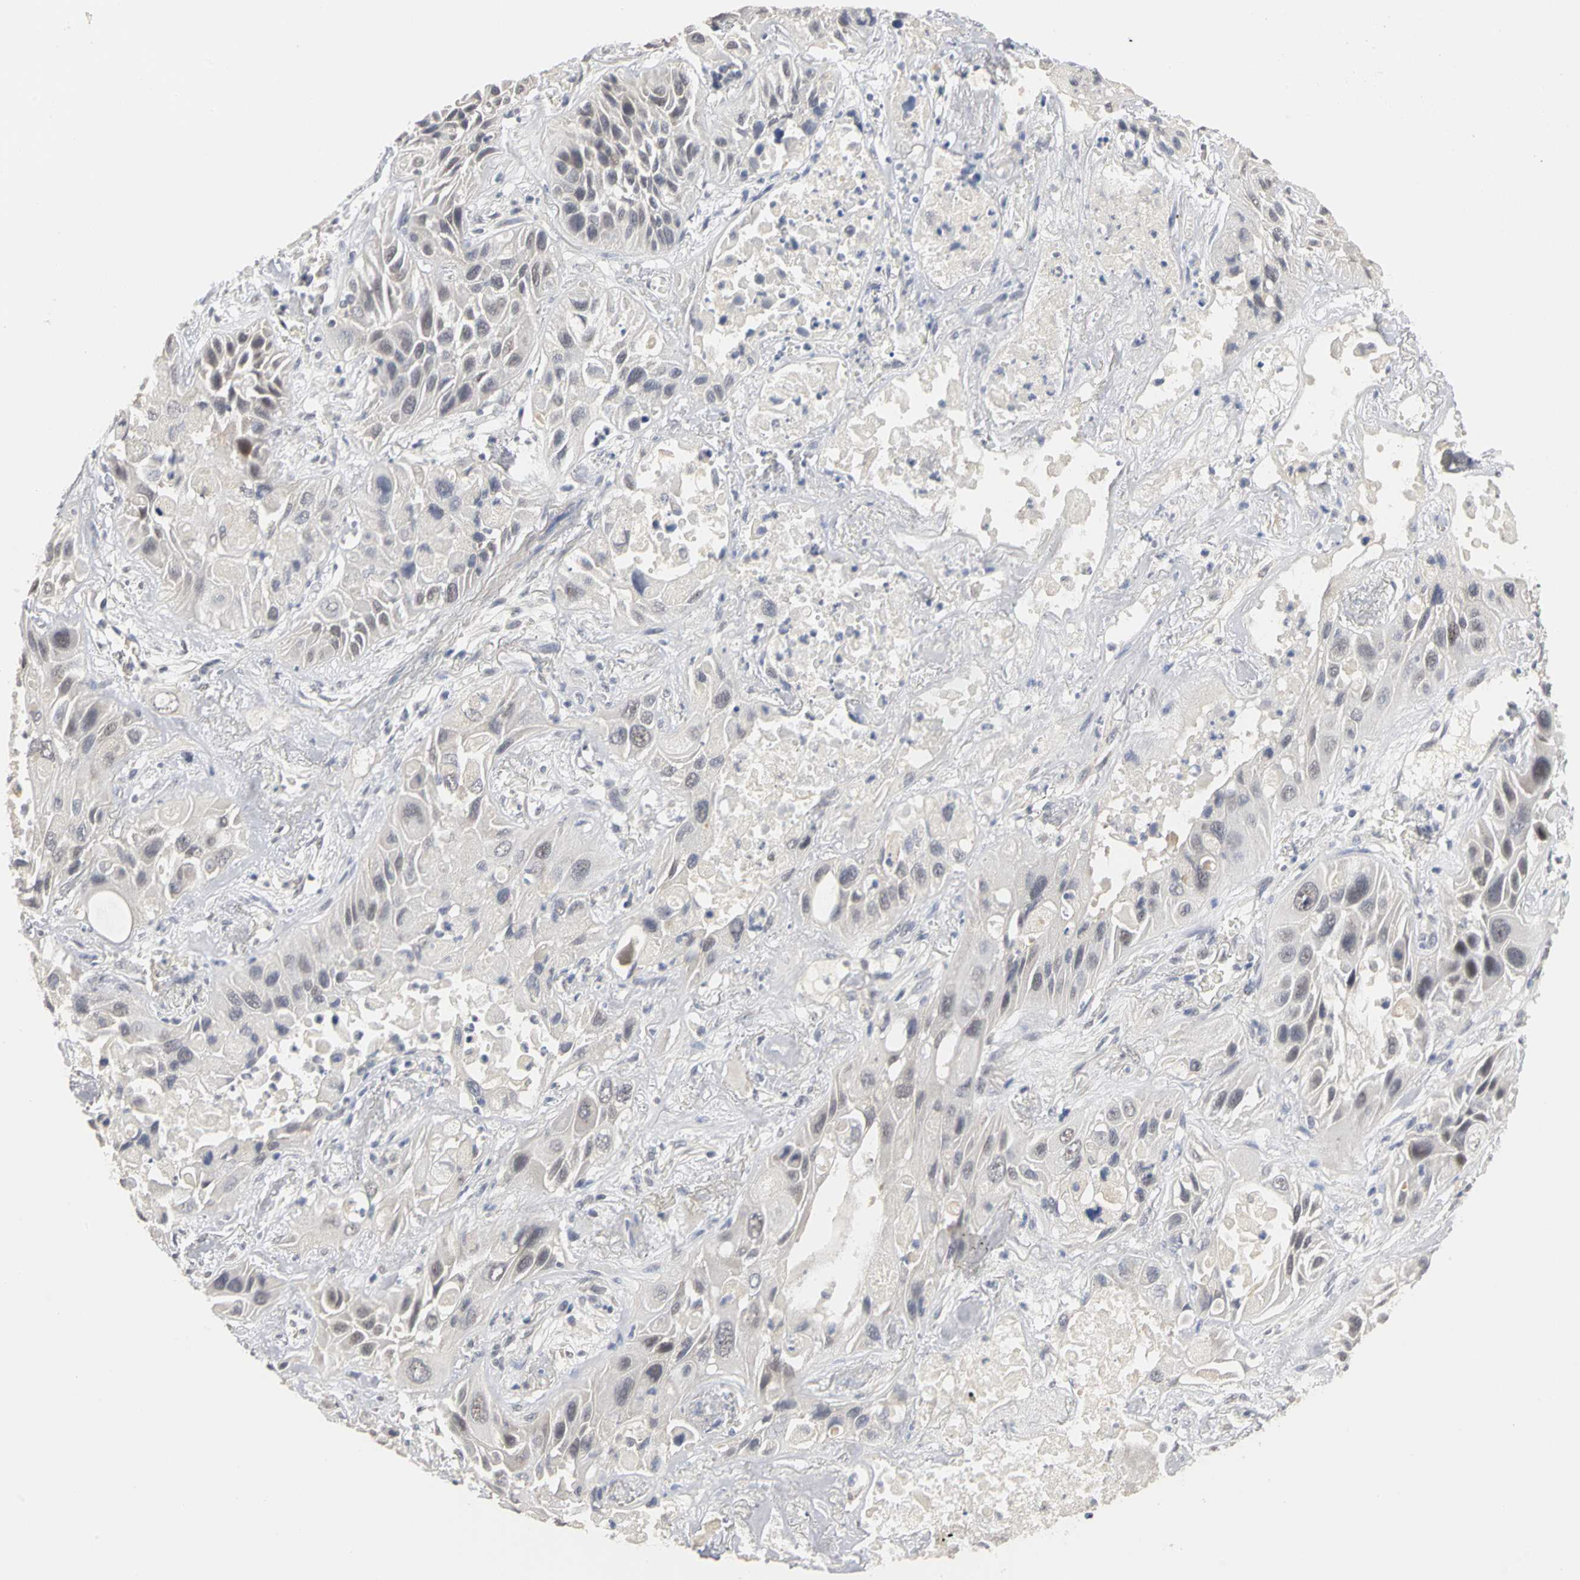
{"staining": {"intensity": "negative", "quantity": "none", "location": "none"}, "tissue": "lung cancer", "cell_type": "Tumor cells", "image_type": "cancer", "snomed": [{"axis": "morphology", "description": "Squamous cell carcinoma, NOS"}, {"axis": "topography", "description": "Lung"}], "caption": "Immunohistochemical staining of human lung cancer (squamous cell carcinoma) shows no significant expression in tumor cells.", "gene": "PGR", "patient": {"sex": "female", "age": 76}}